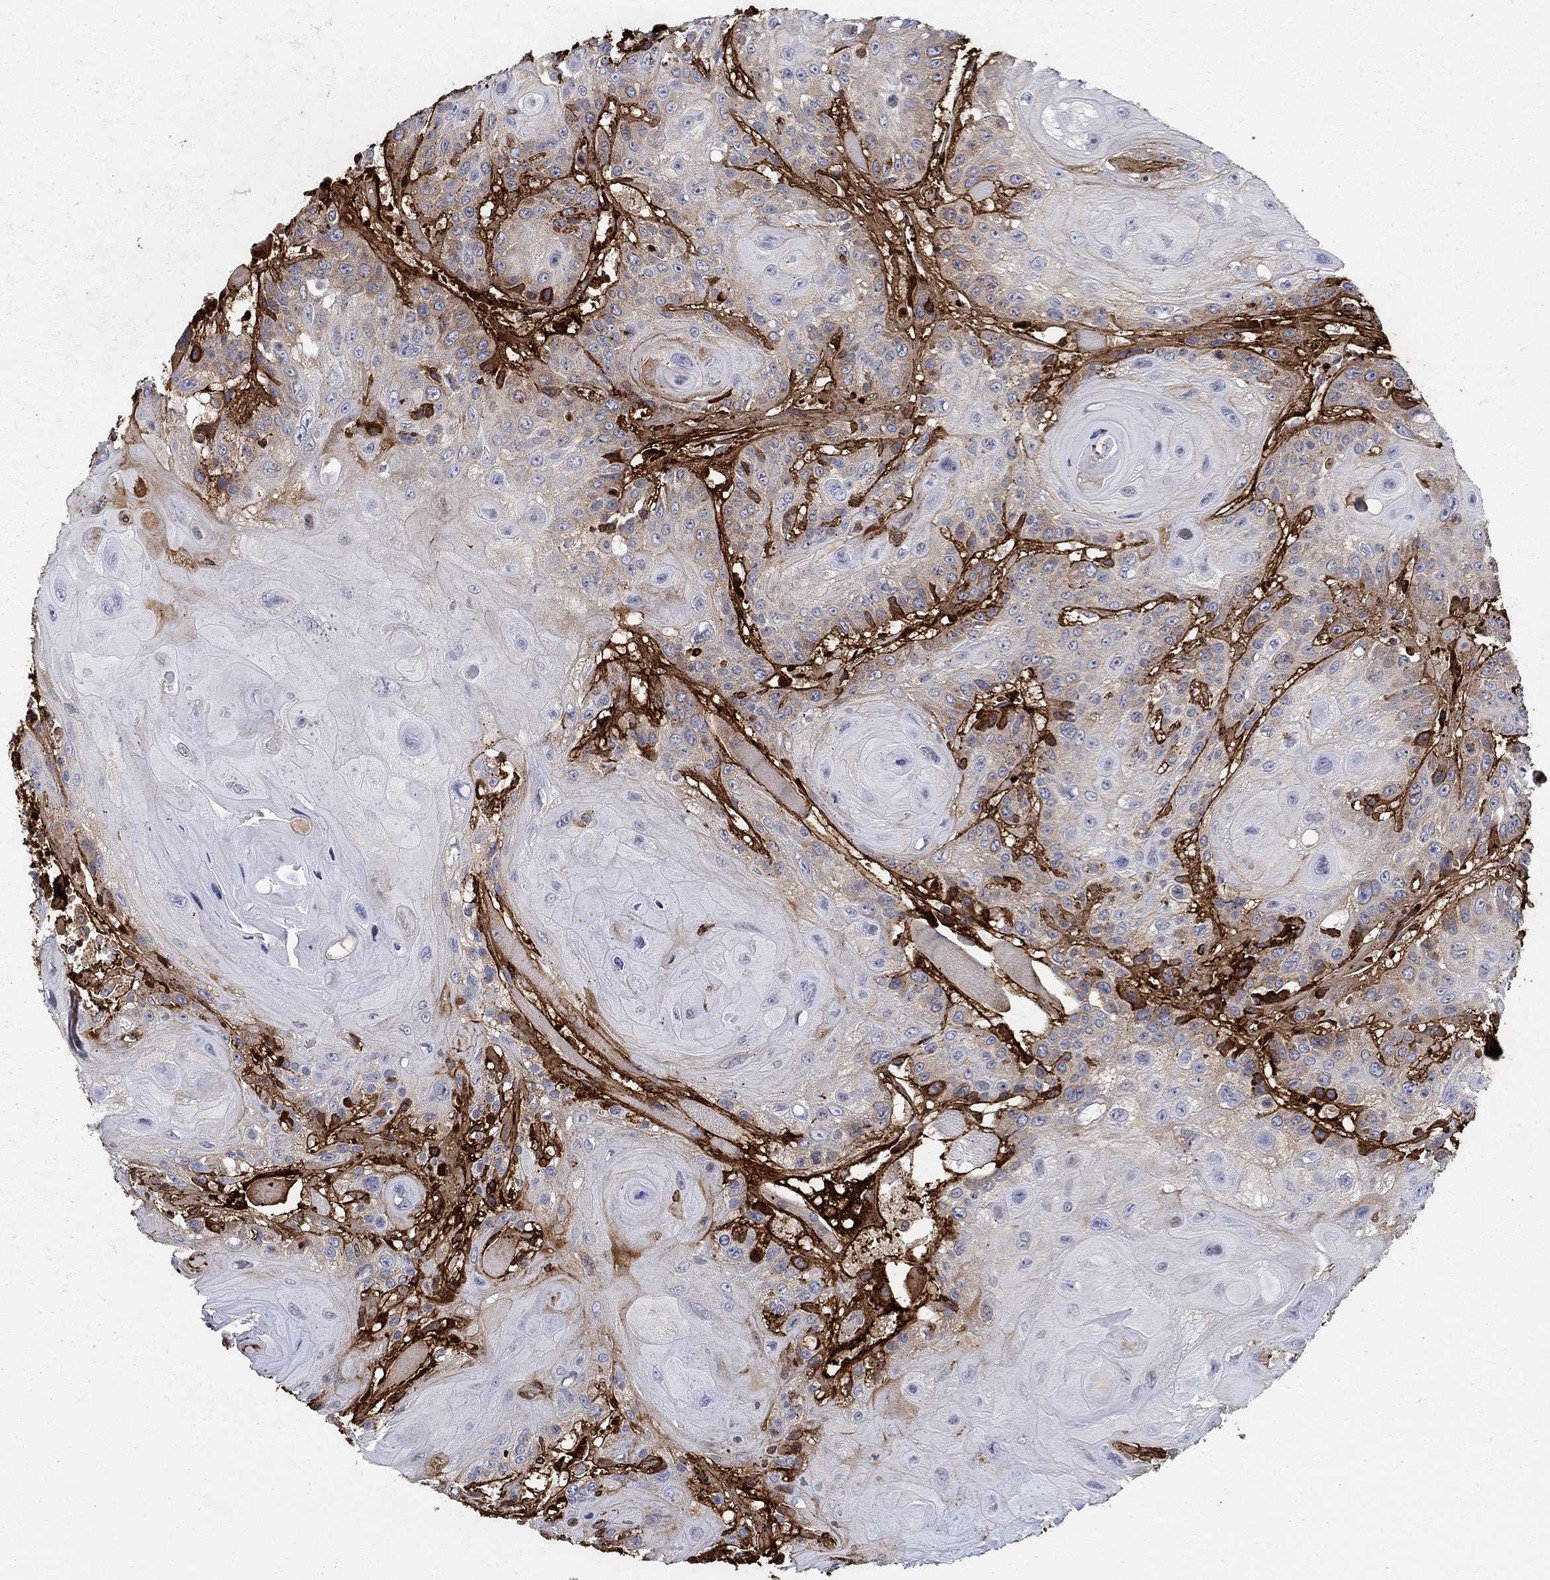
{"staining": {"intensity": "weak", "quantity": "<25%", "location": "cytoplasmic/membranous"}, "tissue": "head and neck cancer", "cell_type": "Tumor cells", "image_type": "cancer", "snomed": [{"axis": "morphology", "description": "Squamous cell carcinoma, NOS"}, {"axis": "topography", "description": "Head-Neck"}], "caption": "High magnification brightfield microscopy of head and neck squamous cell carcinoma stained with DAB (brown) and counterstained with hematoxylin (blue): tumor cells show no significant positivity.", "gene": "TGFBI", "patient": {"sex": "female", "age": 59}}